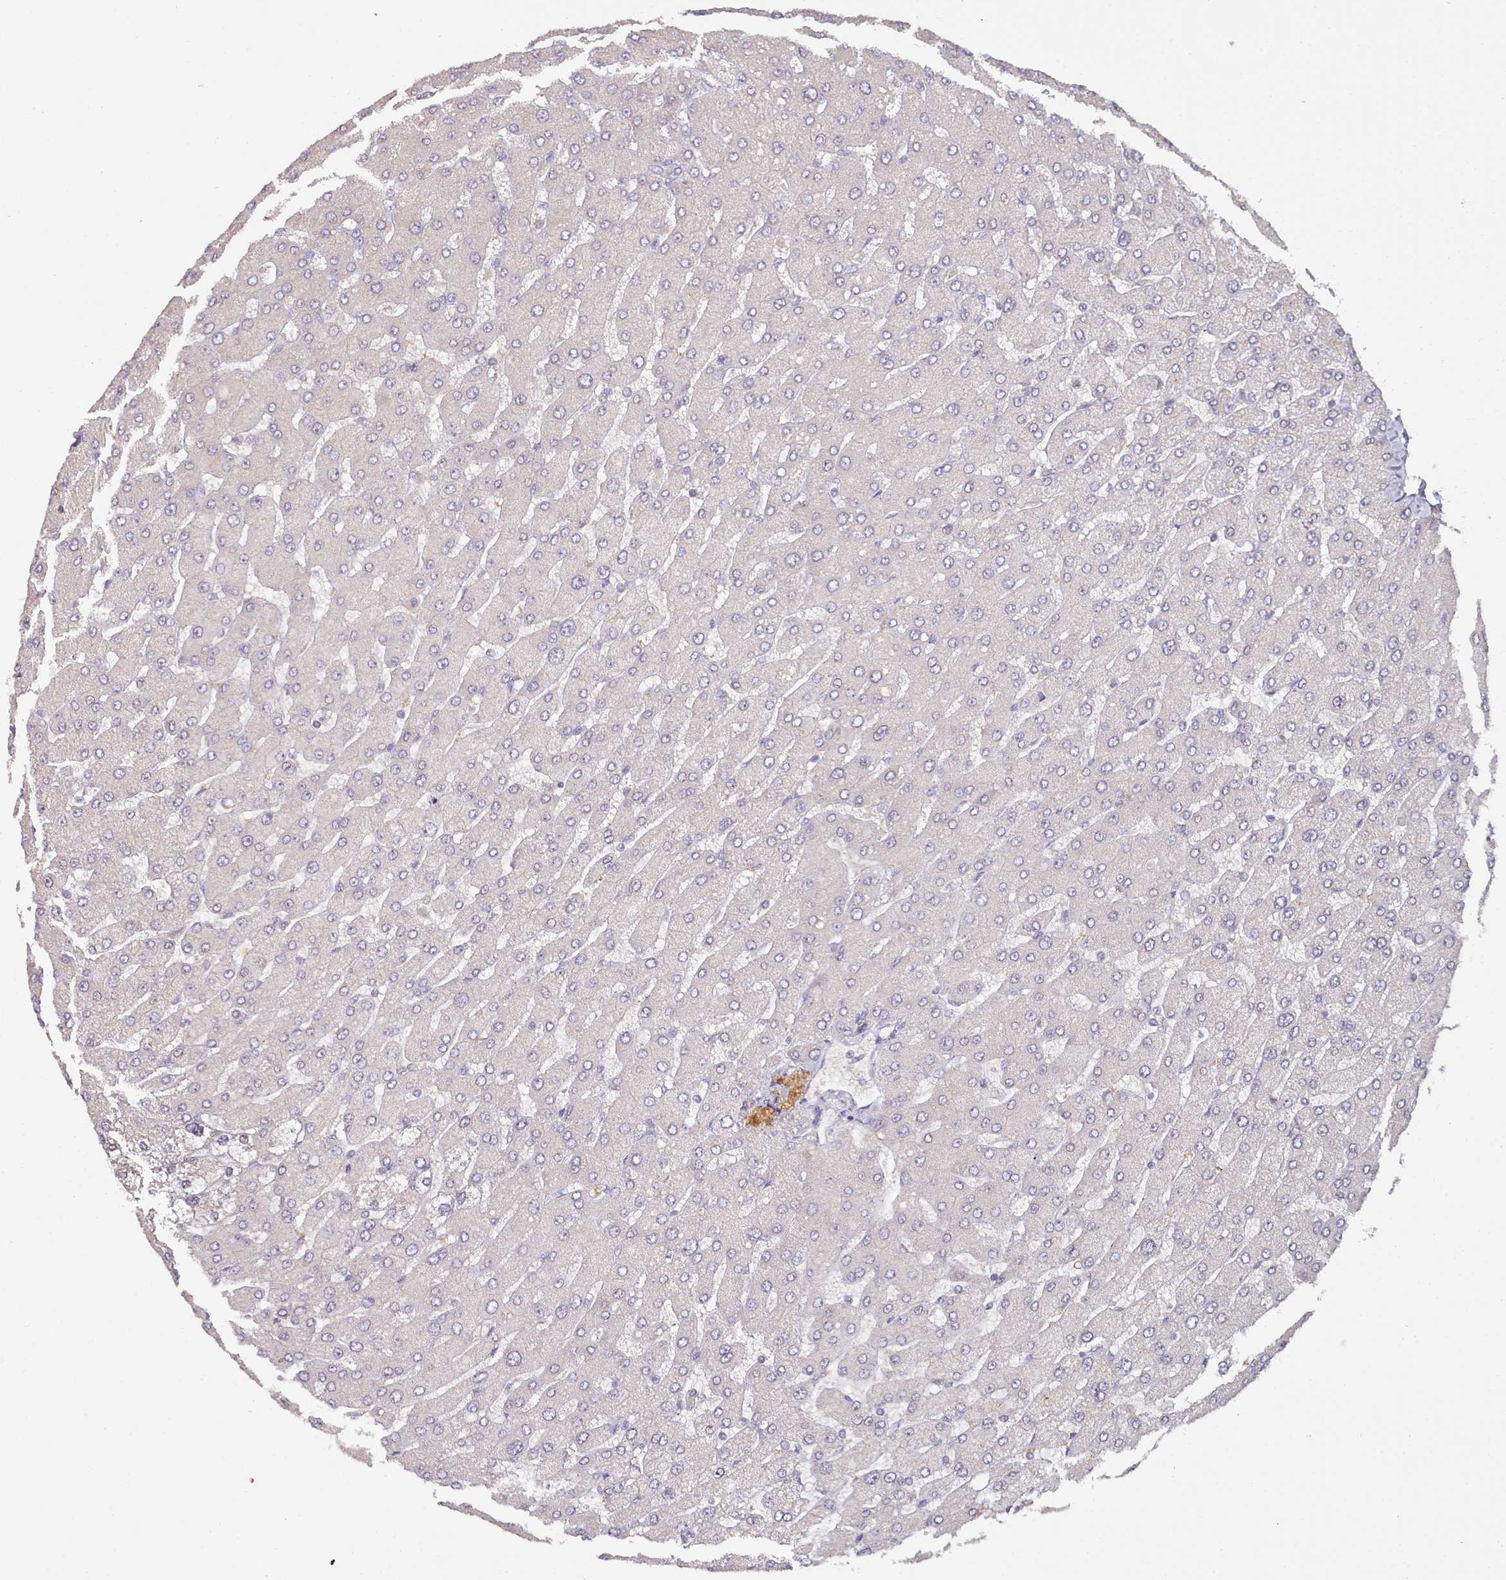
{"staining": {"intensity": "negative", "quantity": "none", "location": "none"}, "tissue": "liver", "cell_type": "Cholangiocytes", "image_type": "normal", "snomed": [{"axis": "morphology", "description": "Normal tissue, NOS"}, {"axis": "topography", "description": "Liver"}], "caption": "DAB immunohistochemical staining of normal liver reveals no significant expression in cholangiocytes.", "gene": "ACSS1", "patient": {"sex": "male", "age": 55}}